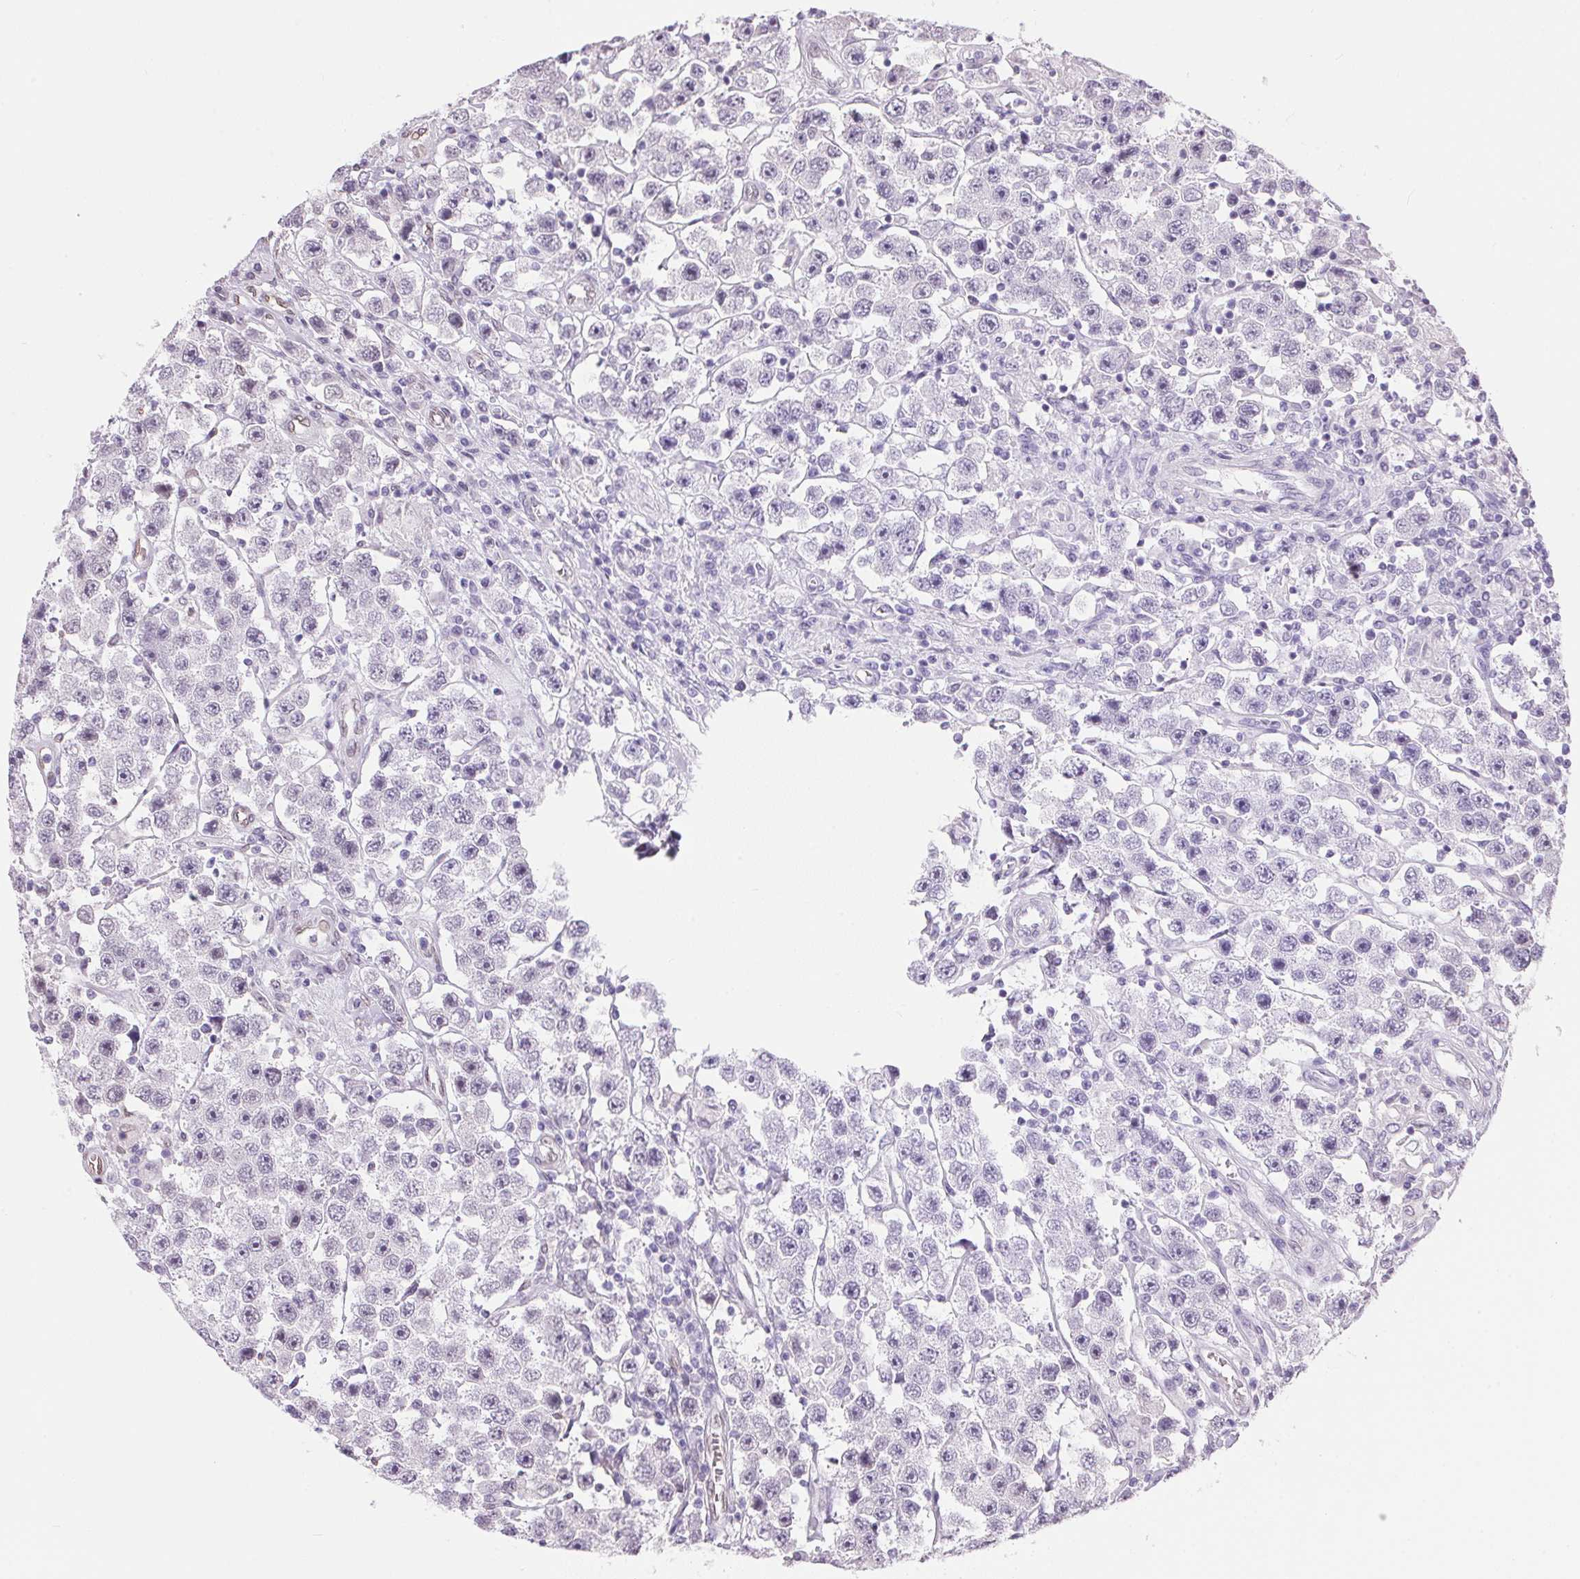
{"staining": {"intensity": "negative", "quantity": "none", "location": "none"}, "tissue": "testis cancer", "cell_type": "Tumor cells", "image_type": "cancer", "snomed": [{"axis": "morphology", "description": "Seminoma, NOS"}, {"axis": "topography", "description": "Testis"}], "caption": "Immunohistochemistry (IHC) photomicrograph of neoplastic tissue: testis seminoma stained with DAB shows no significant protein staining in tumor cells.", "gene": "TMEM175", "patient": {"sex": "male", "age": 45}}